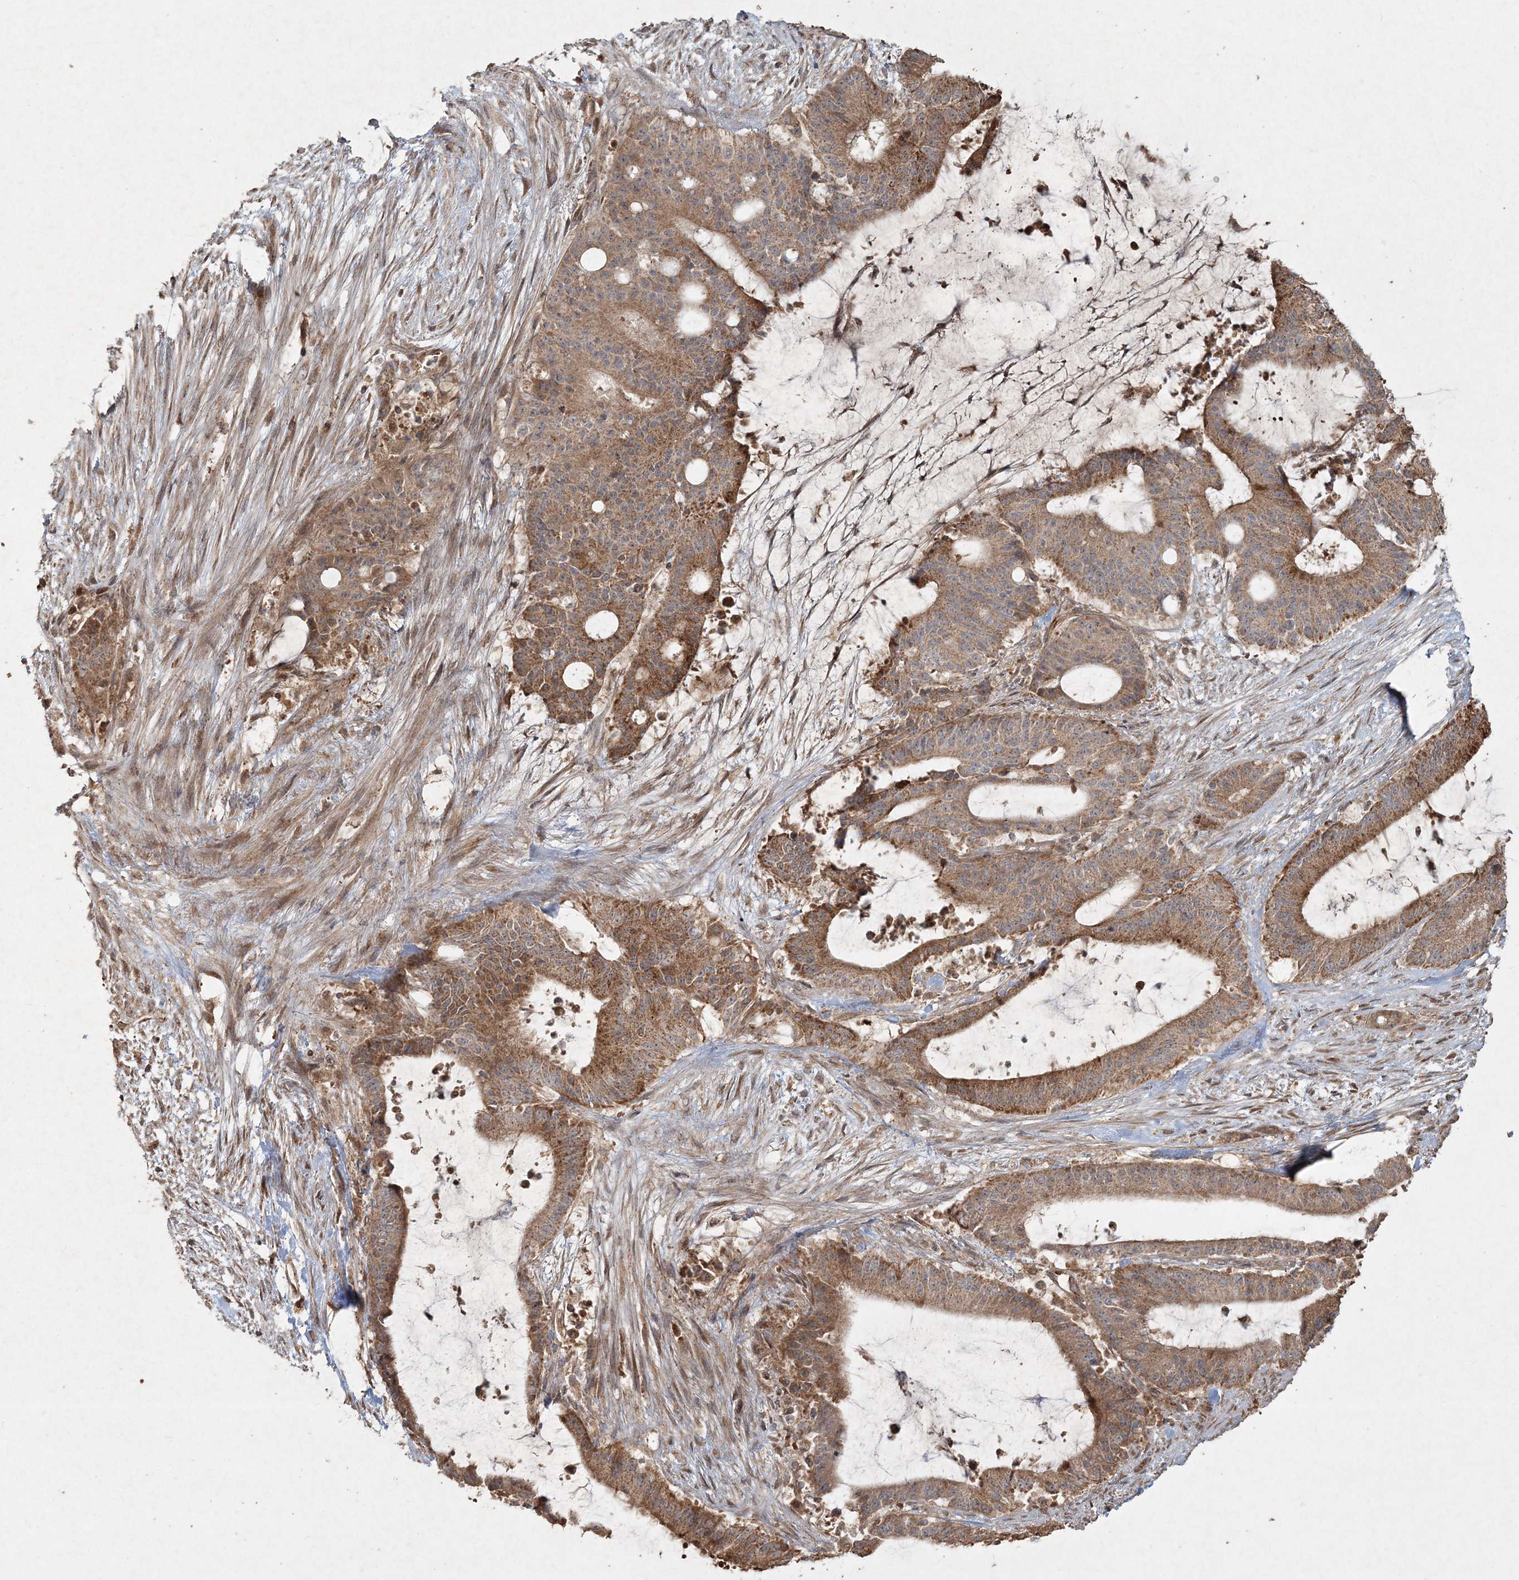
{"staining": {"intensity": "moderate", "quantity": ">75%", "location": "cytoplasmic/membranous"}, "tissue": "liver cancer", "cell_type": "Tumor cells", "image_type": "cancer", "snomed": [{"axis": "morphology", "description": "Normal tissue, NOS"}, {"axis": "morphology", "description": "Cholangiocarcinoma"}, {"axis": "topography", "description": "Liver"}, {"axis": "topography", "description": "Peripheral nerve tissue"}], "caption": "This photomicrograph exhibits immunohistochemistry (IHC) staining of cholangiocarcinoma (liver), with medium moderate cytoplasmic/membranous positivity in approximately >75% of tumor cells.", "gene": "ANAPC16", "patient": {"sex": "female", "age": 73}}